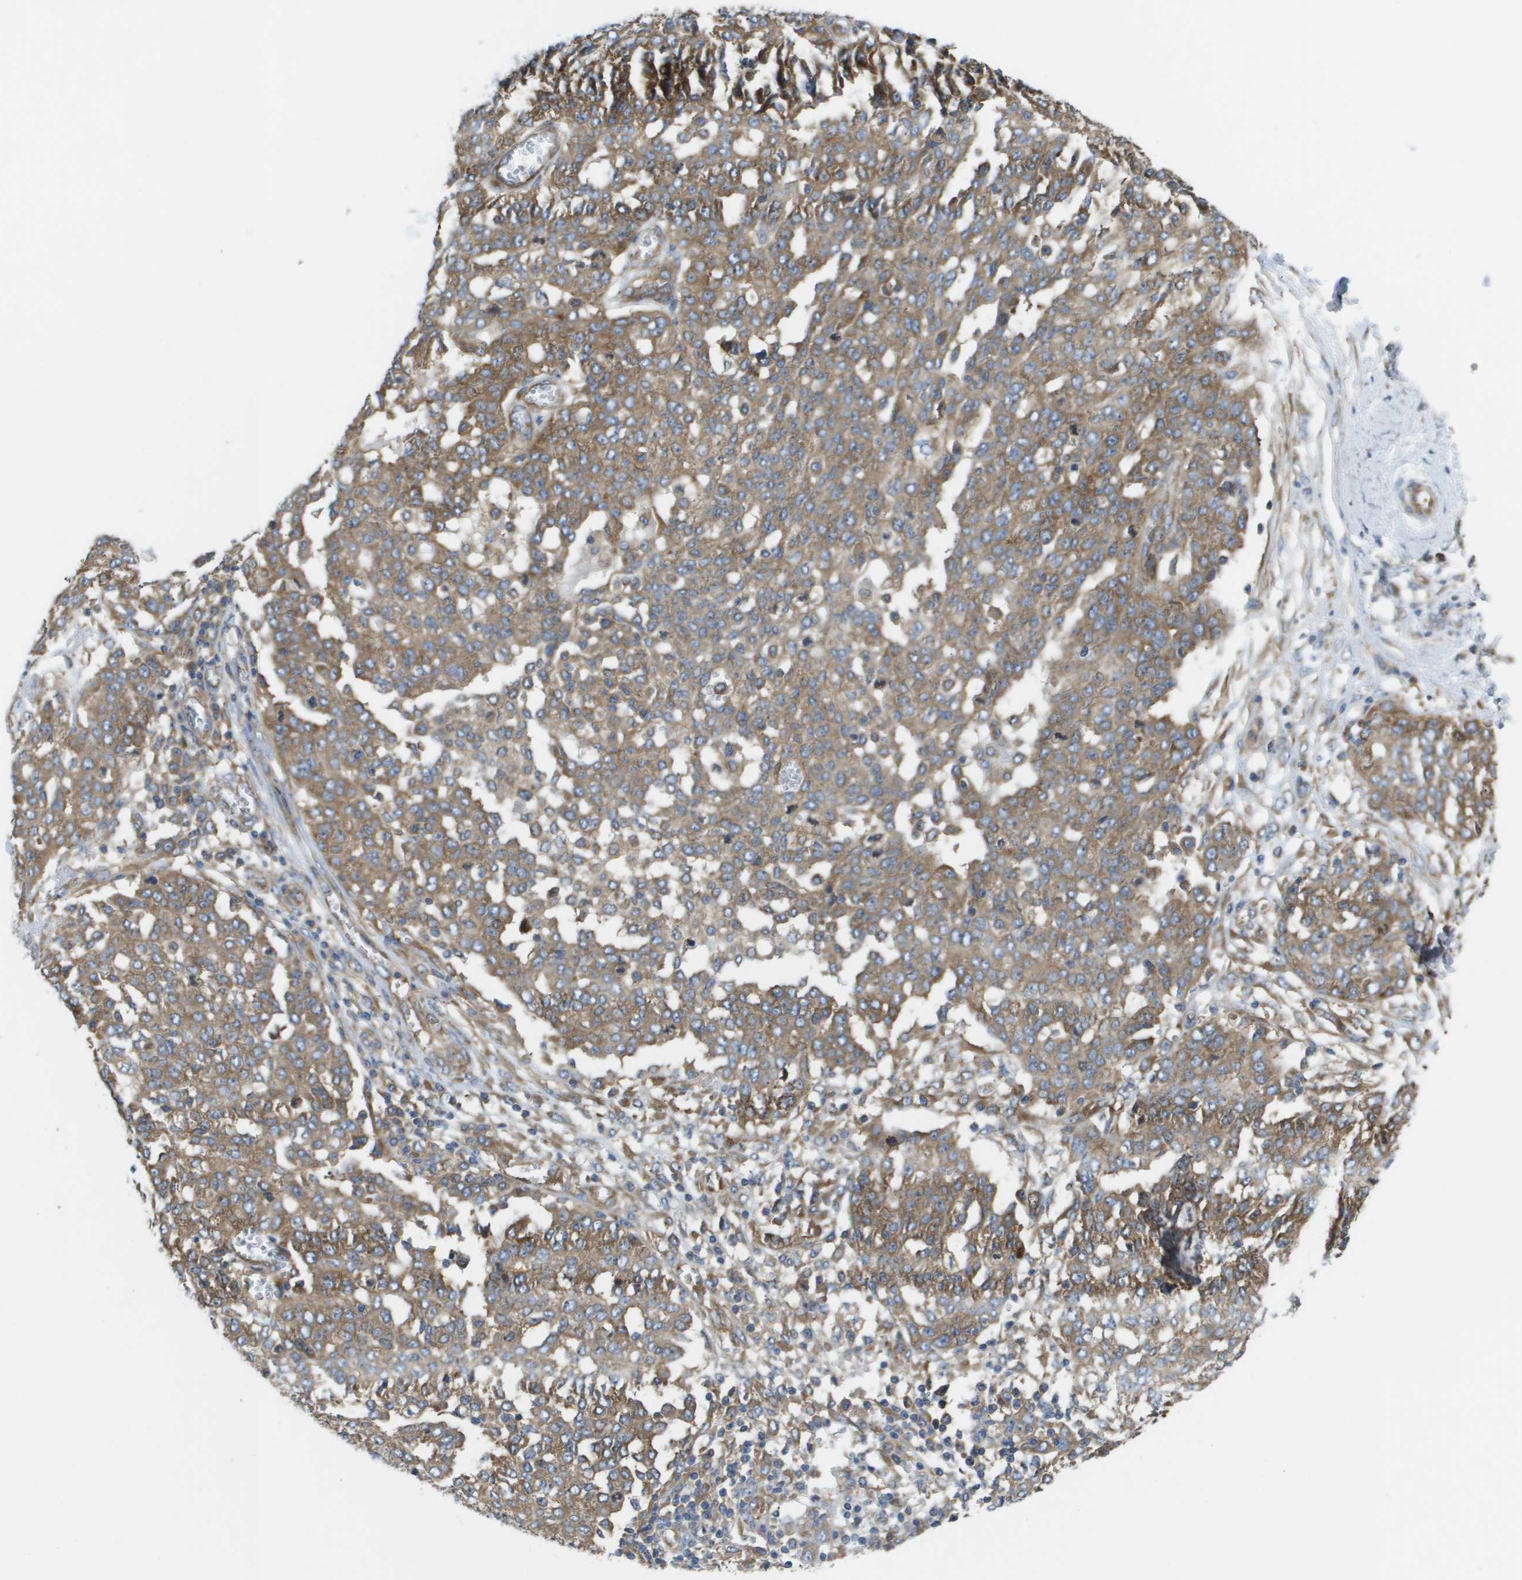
{"staining": {"intensity": "moderate", "quantity": ">75%", "location": "cytoplasmic/membranous"}, "tissue": "ovarian cancer", "cell_type": "Tumor cells", "image_type": "cancer", "snomed": [{"axis": "morphology", "description": "Cystadenocarcinoma, serous, NOS"}, {"axis": "topography", "description": "Soft tissue"}, {"axis": "topography", "description": "Ovary"}], "caption": "Protein staining of serous cystadenocarcinoma (ovarian) tissue displays moderate cytoplasmic/membranous positivity in approximately >75% of tumor cells.", "gene": "EIF4G2", "patient": {"sex": "female", "age": 57}}